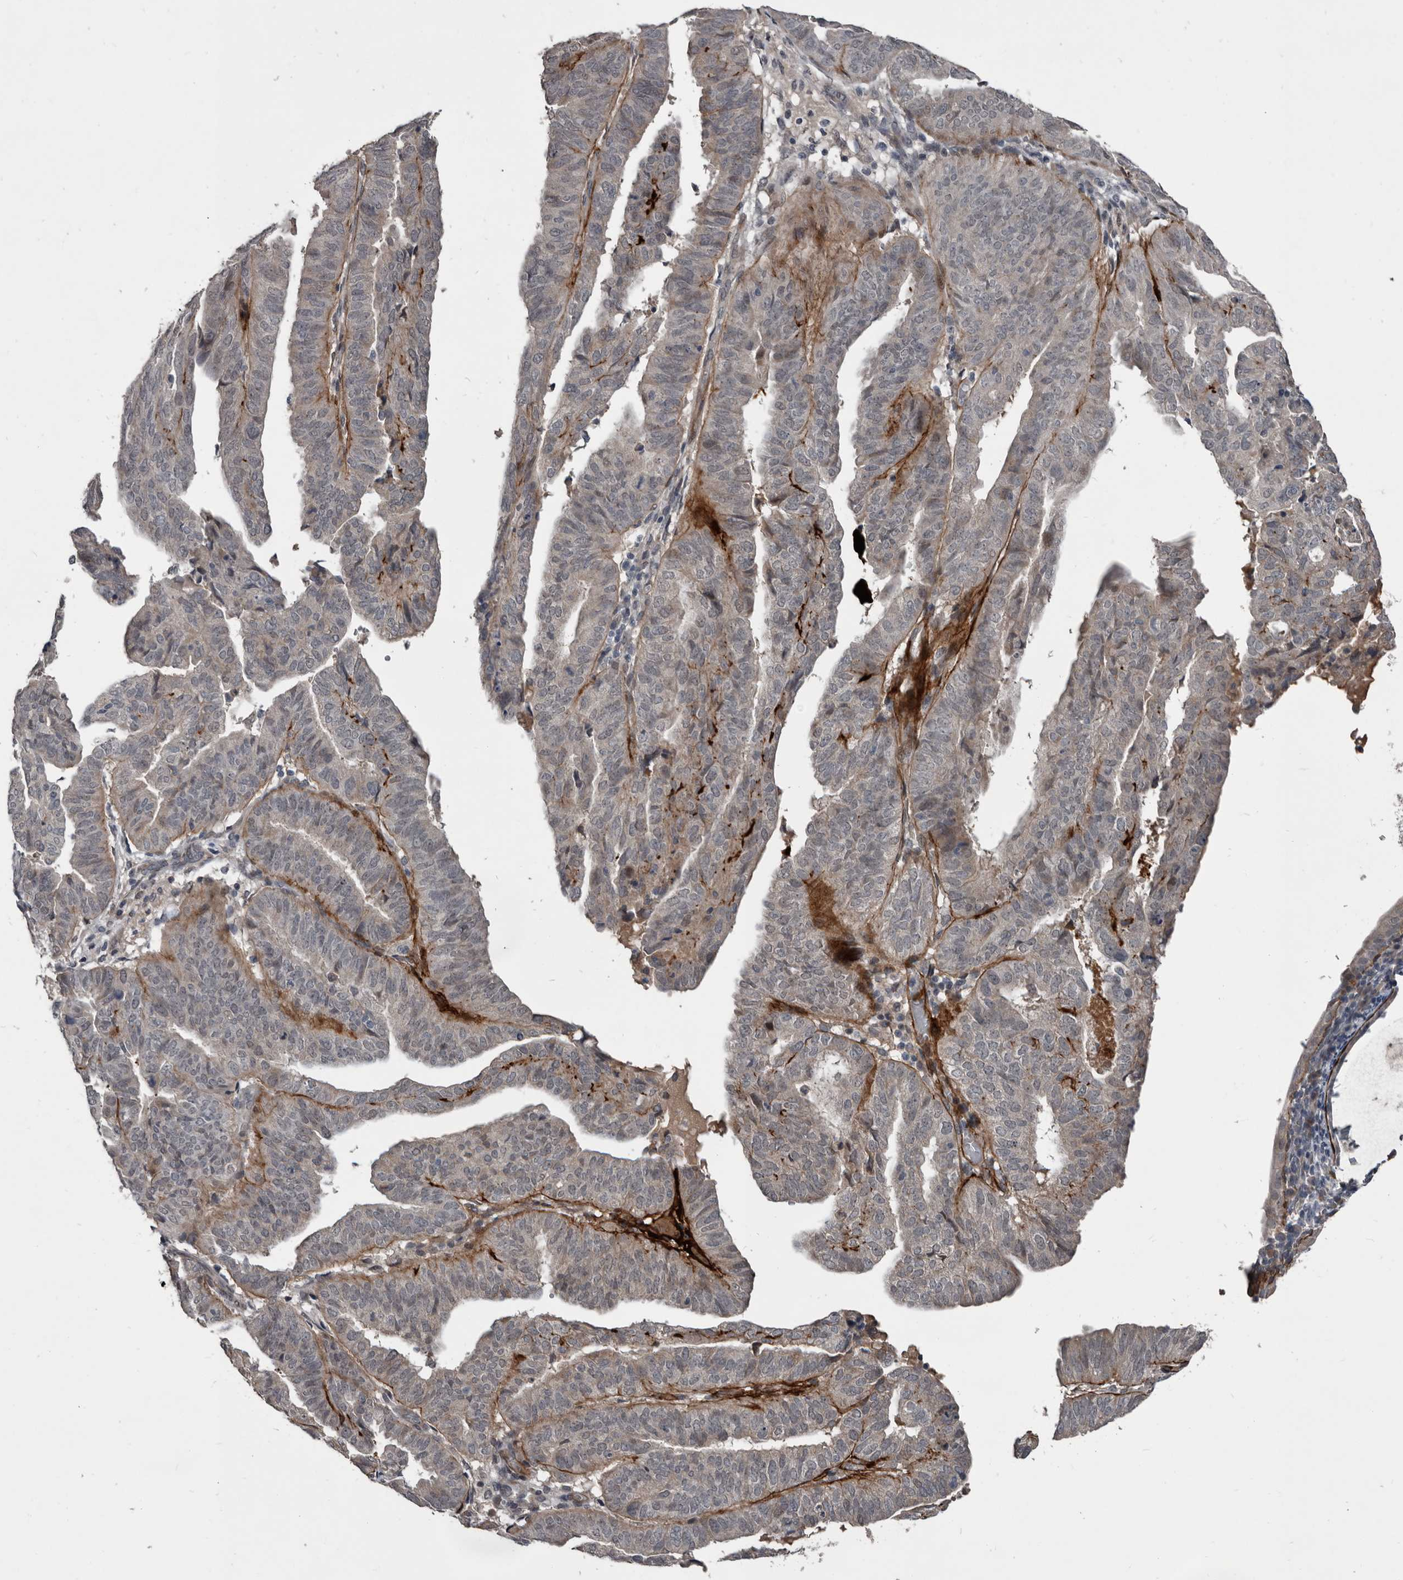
{"staining": {"intensity": "negative", "quantity": "none", "location": "none"}, "tissue": "endometrial cancer", "cell_type": "Tumor cells", "image_type": "cancer", "snomed": [{"axis": "morphology", "description": "Adenocarcinoma, NOS"}, {"axis": "topography", "description": "Uterus"}], "caption": "A high-resolution micrograph shows IHC staining of endometrial adenocarcinoma, which displays no significant staining in tumor cells.", "gene": "C1orf216", "patient": {"sex": "female", "age": 77}}